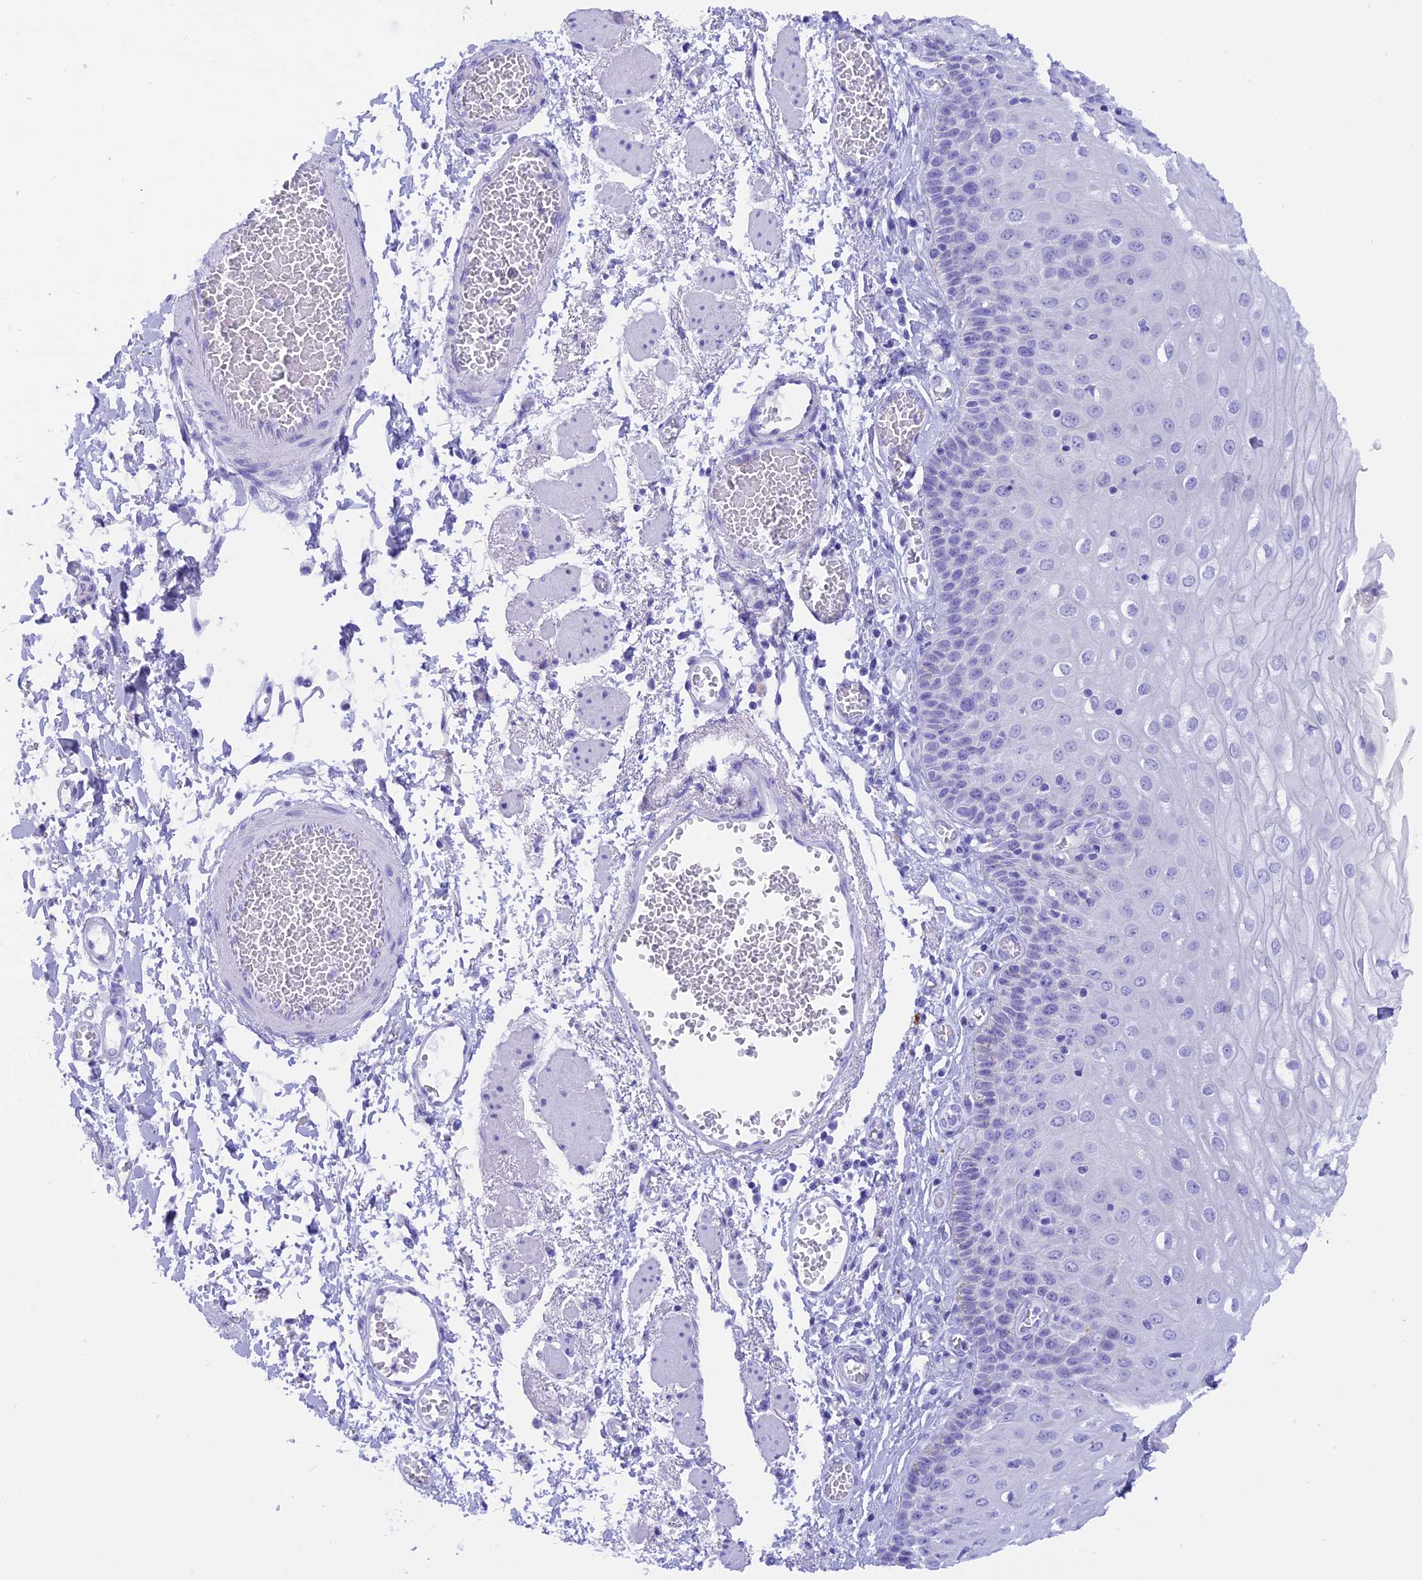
{"staining": {"intensity": "negative", "quantity": "none", "location": "none"}, "tissue": "esophagus", "cell_type": "Squamous epithelial cells", "image_type": "normal", "snomed": [{"axis": "morphology", "description": "Normal tissue, NOS"}, {"axis": "topography", "description": "Esophagus"}], "caption": "DAB (3,3'-diaminobenzidine) immunohistochemical staining of normal esophagus shows no significant positivity in squamous epithelial cells.", "gene": "BRI3", "patient": {"sex": "male", "age": 81}}